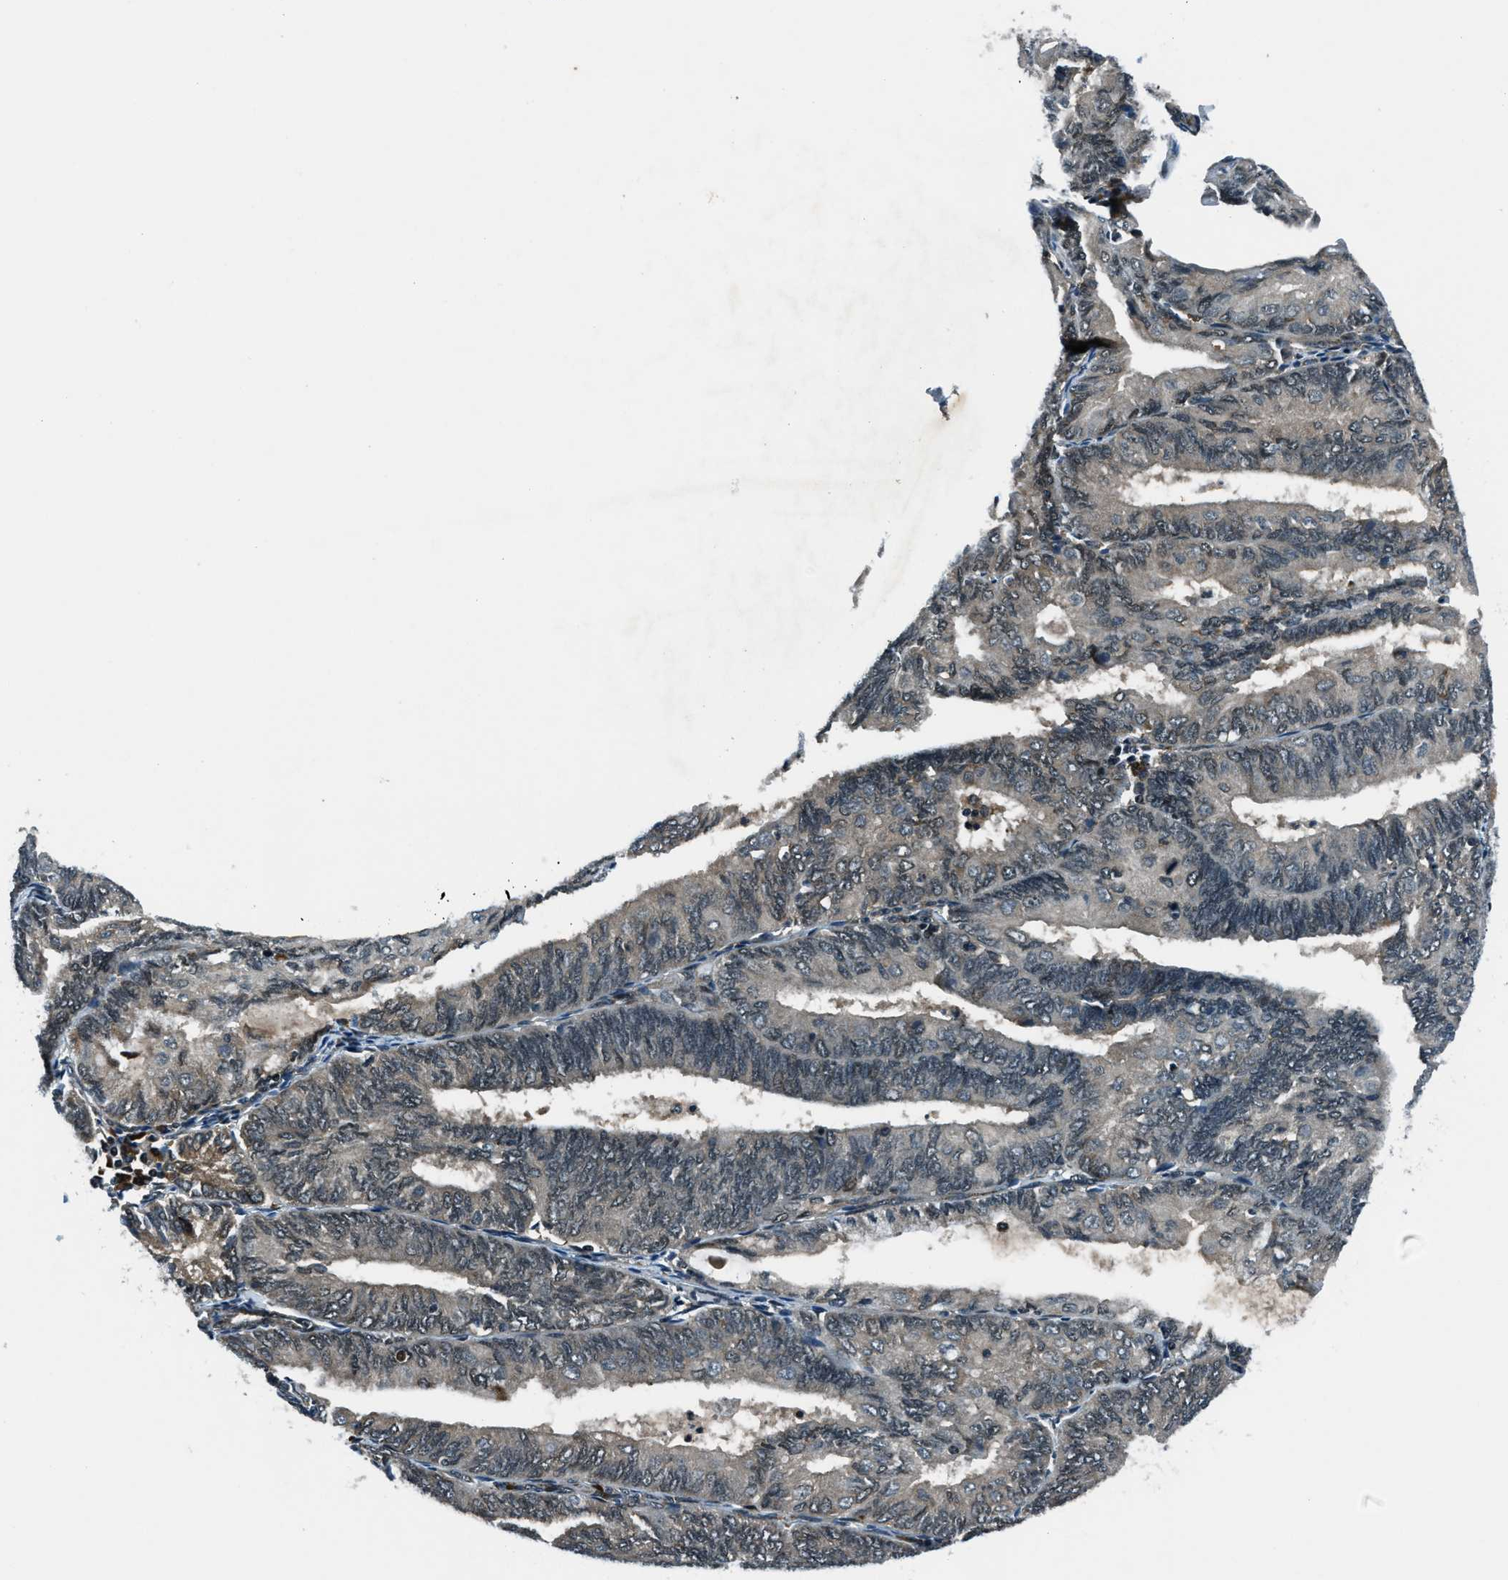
{"staining": {"intensity": "weak", "quantity": "<25%", "location": "nuclear"}, "tissue": "endometrial cancer", "cell_type": "Tumor cells", "image_type": "cancer", "snomed": [{"axis": "morphology", "description": "Adenocarcinoma, NOS"}, {"axis": "topography", "description": "Endometrium"}], "caption": "The immunohistochemistry (IHC) image has no significant expression in tumor cells of adenocarcinoma (endometrial) tissue. The staining is performed using DAB brown chromogen with nuclei counter-stained in using hematoxylin.", "gene": "ACTL9", "patient": {"sex": "female", "age": 81}}